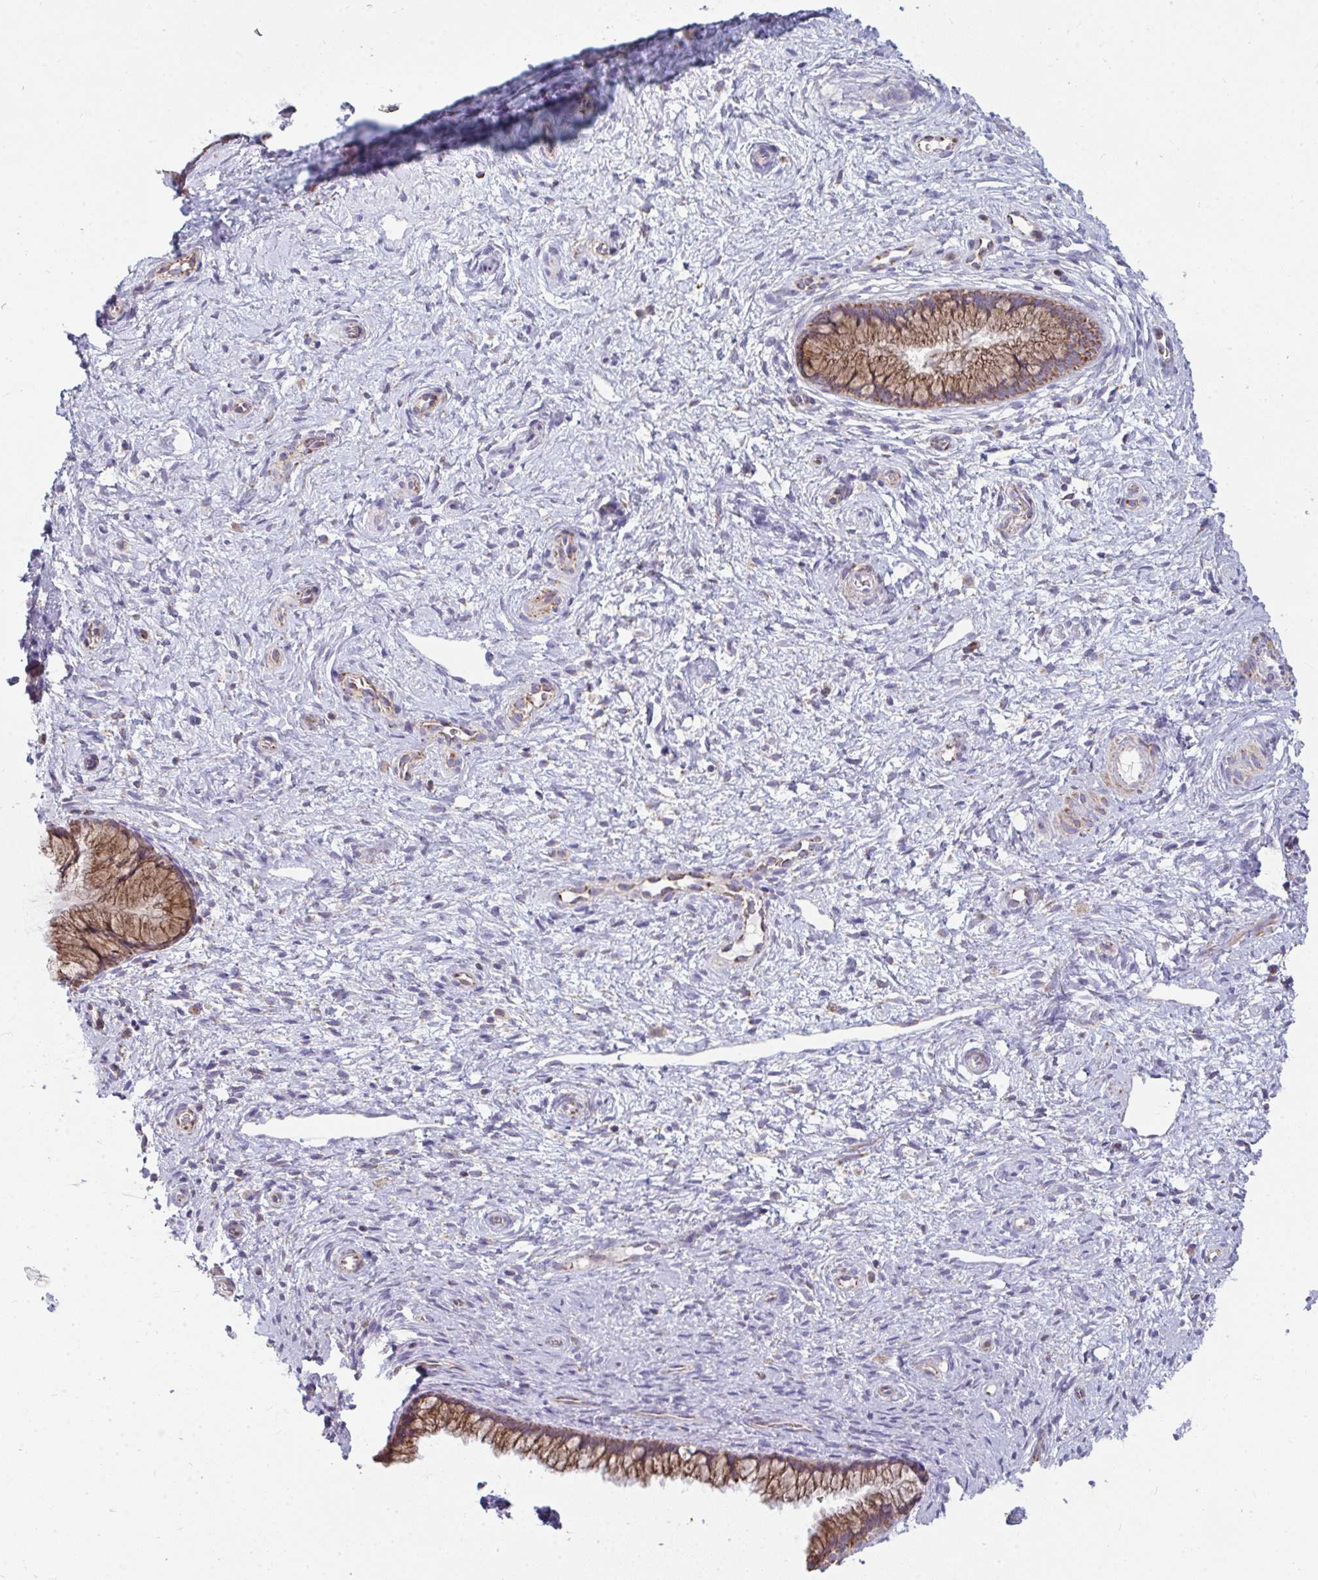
{"staining": {"intensity": "moderate", "quantity": ">75%", "location": "cytoplasmic/membranous"}, "tissue": "cervix", "cell_type": "Glandular cells", "image_type": "normal", "snomed": [{"axis": "morphology", "description": "Normal tissue, NOS"}, {"axis": "topography", "description": "Cervix"}], "caption": "The photomicrograph exhibits staining of benign cervix, revealing moderate cytoplasmic/membranous protein positivity (brown color) within glandular cells. The protein is shown in brown color, while the nuclei are stained blue.", "gene": "FAHD1", "patient": {"sex": "female", "age": 34}}